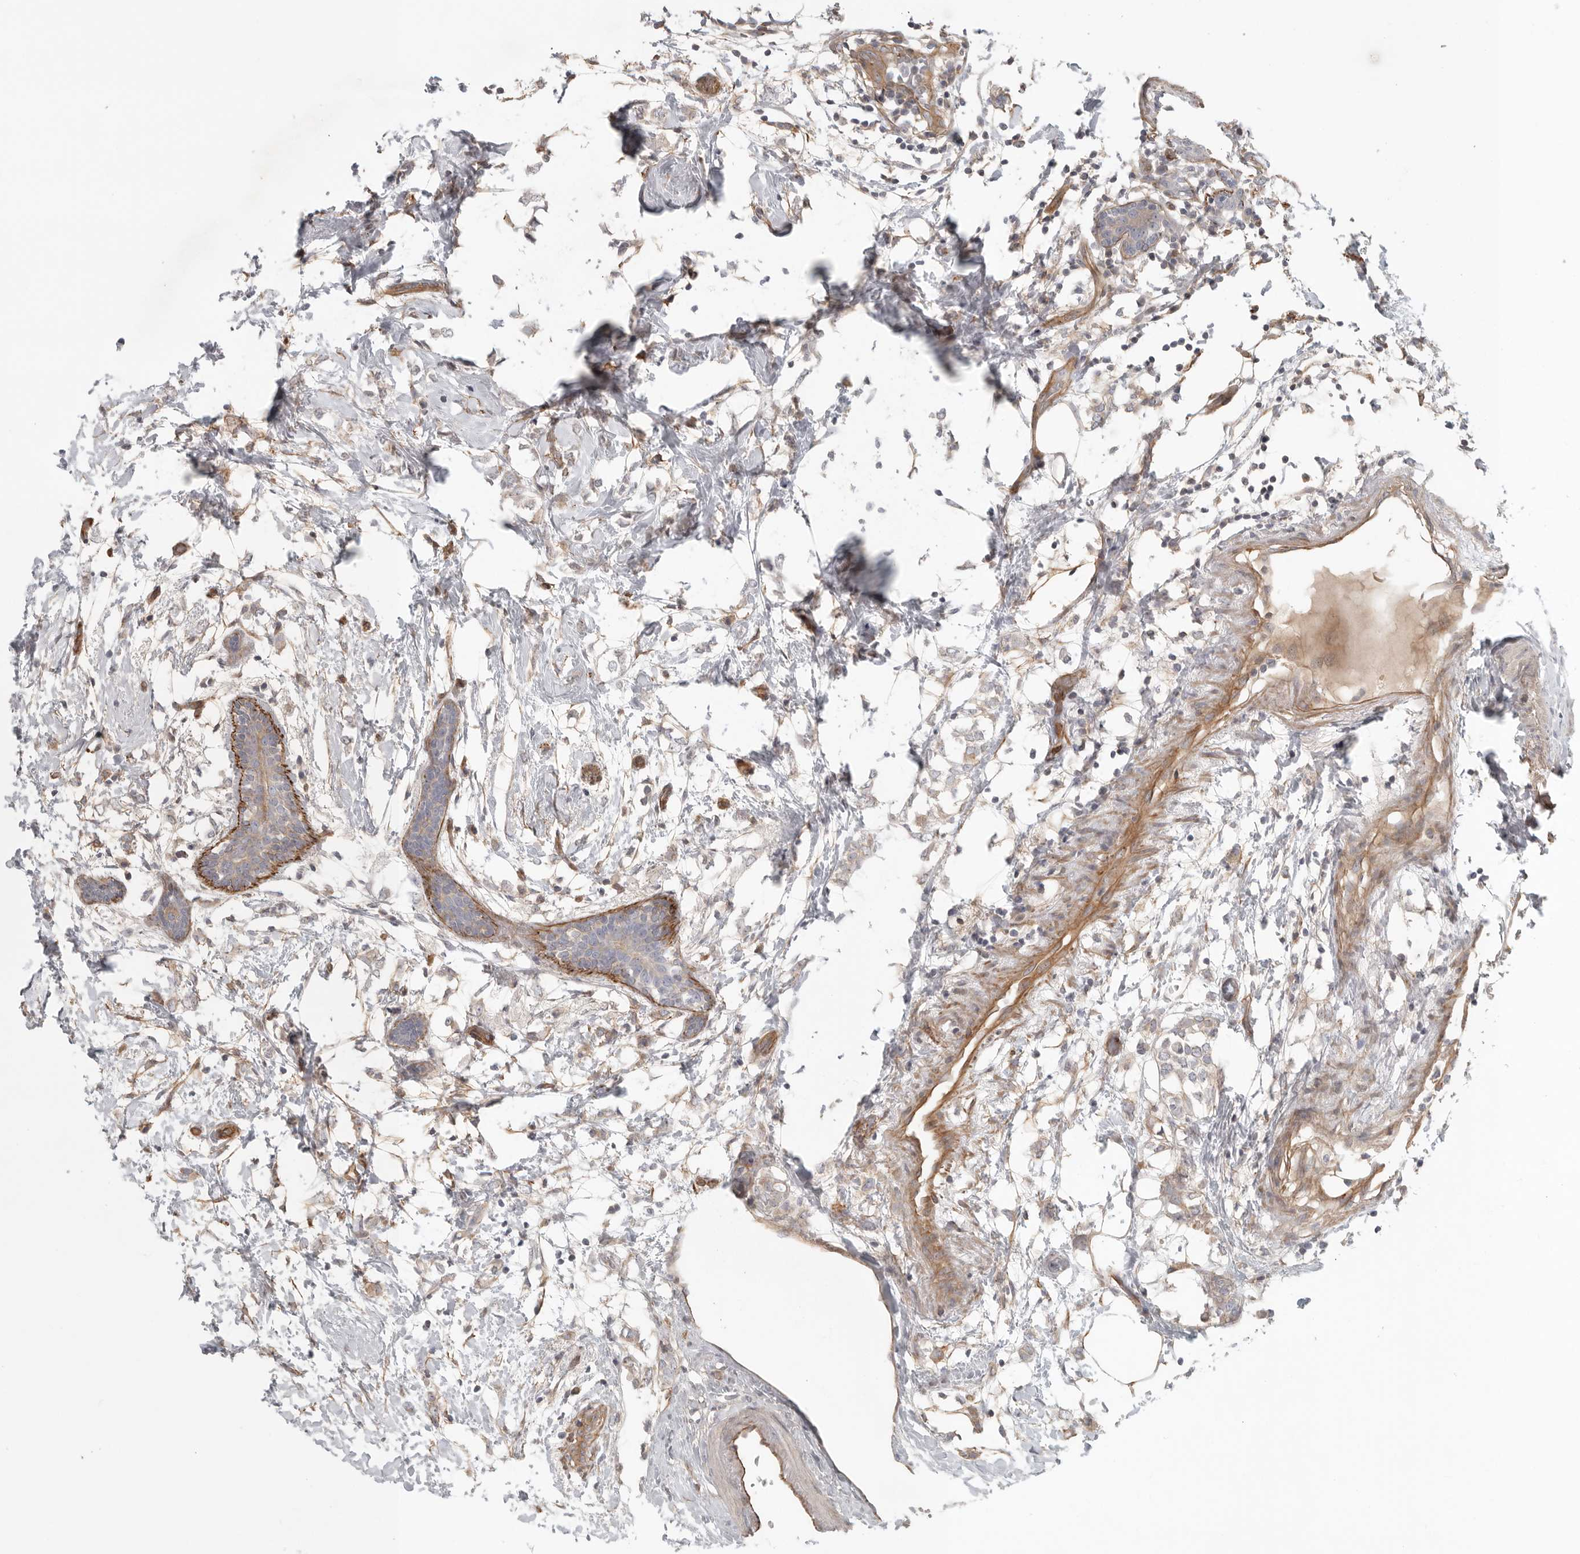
{"staining": {"intensity": "weak", "quantity": ">75%", "location": "cytoplasmic/membranous"}, "tissue": "breast cancer", "cell_type": "Tumor cells", "image_type": "cancer", "snomed": [{"axis": "morphology", "description": "Normal tissue, NOS"}, {"axis": "morphology", "description": "Lobular carcinoma"}, {"axis": "topography", "description": "Breast"}], "caption": "Human breast cancer (lobular carcinoma) stained with a brown dye demonstrates weak cytoplasmic/membranous positive staining in approximately >75% of tumor cells.", "gene": "LONRF1", "patient": {"sex": "female", "age": 47}}